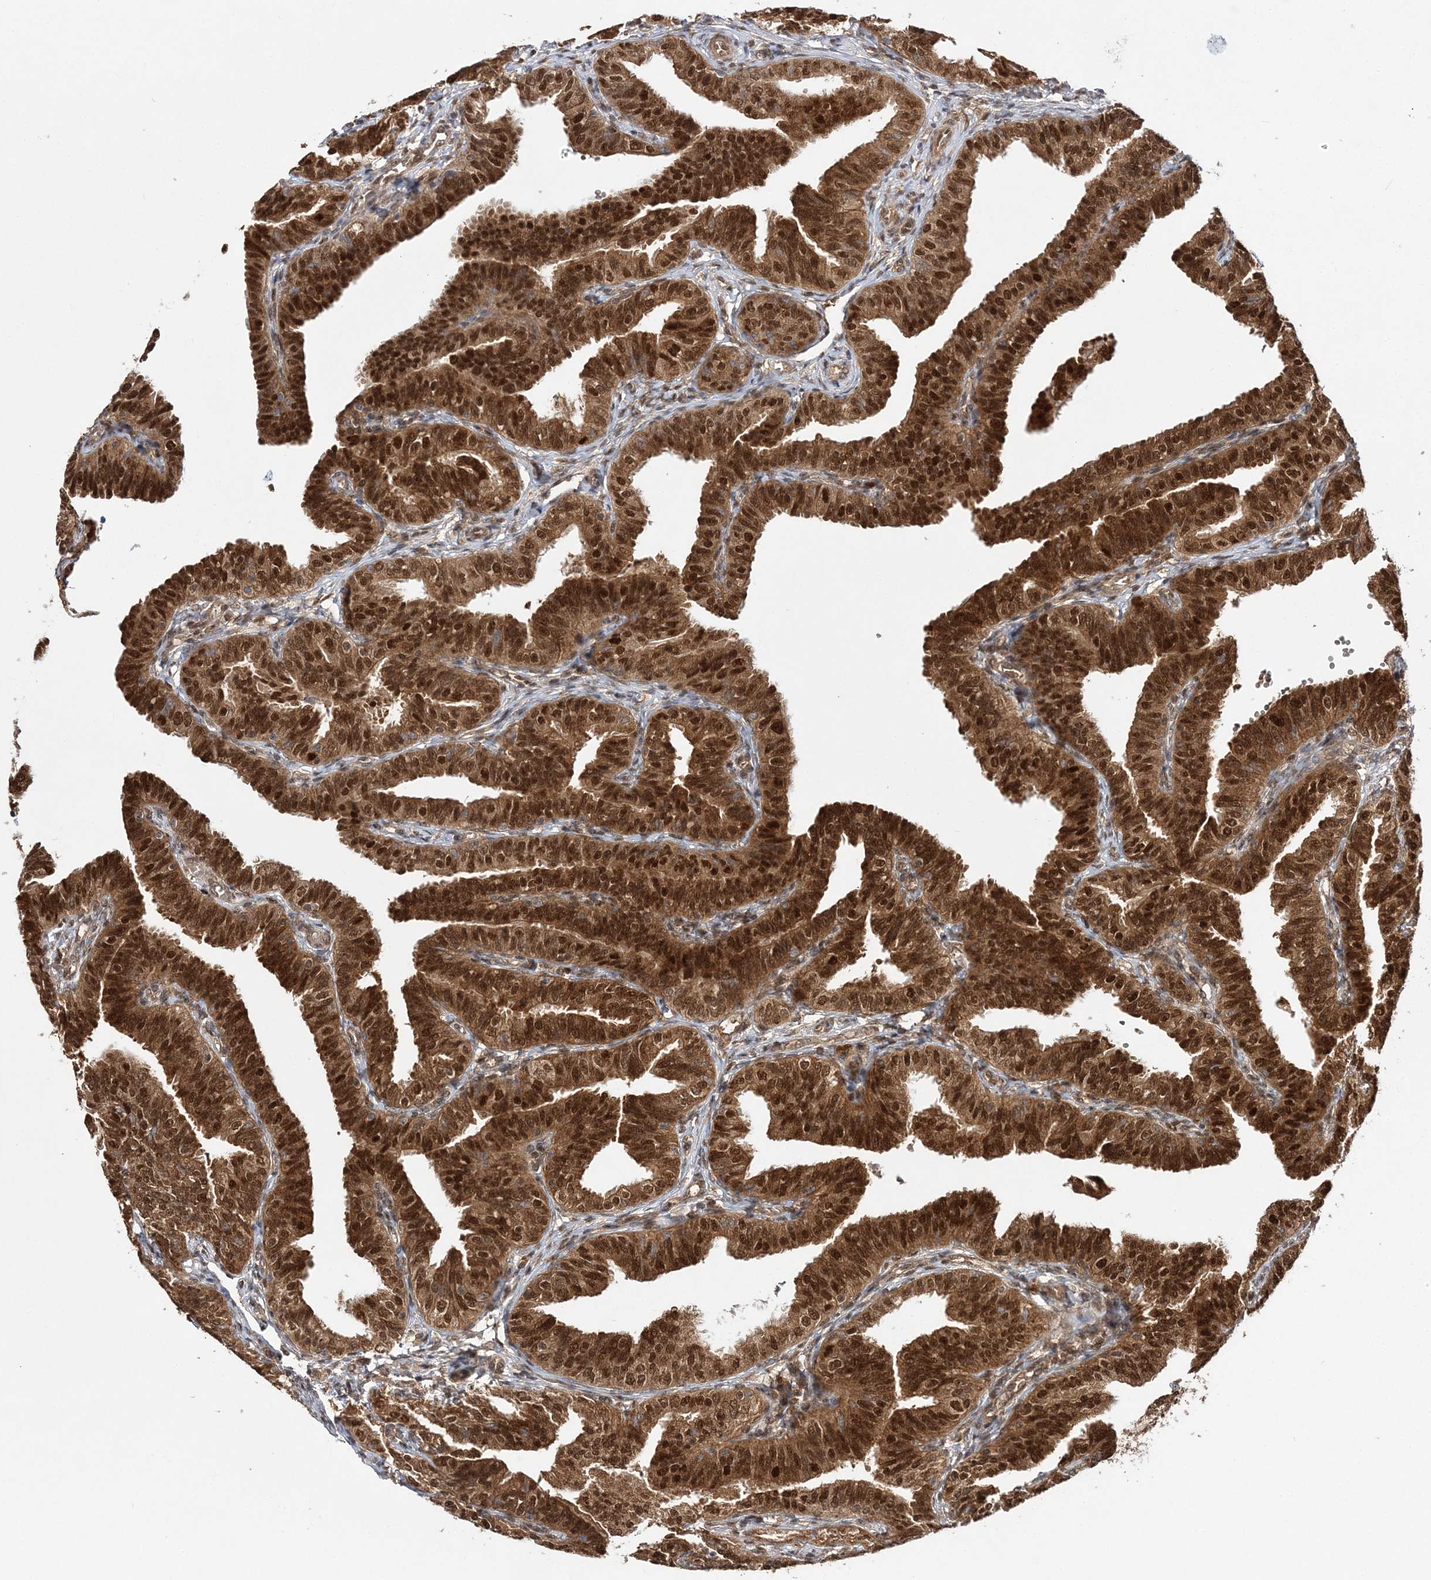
{"staining": {"intensity": "strong", "quantity": ">75%", "location": "cytoplasmic/membranous,nuclear"}, "tissue": "fallopian tube", "cell_type": "Glandular cells", "image_type": "normal", "snomed": [{"axis": "morphology", "description": "Normal tissue, NOS"}, {"axis": "topography", "description": "Fallopian tube"}], "caption": "High-magnification brightfield microscopy of unremarkable fallopian tube stained with DAB (brown) and counterstained with hematoxylin (blue). glandular cells exhibit strong cytoplasmic/membranous,nuclear staining is present in approximately>75% of cells.", "gene": "NIF3L1", "patient": {"sex": "female", "age": 35}}